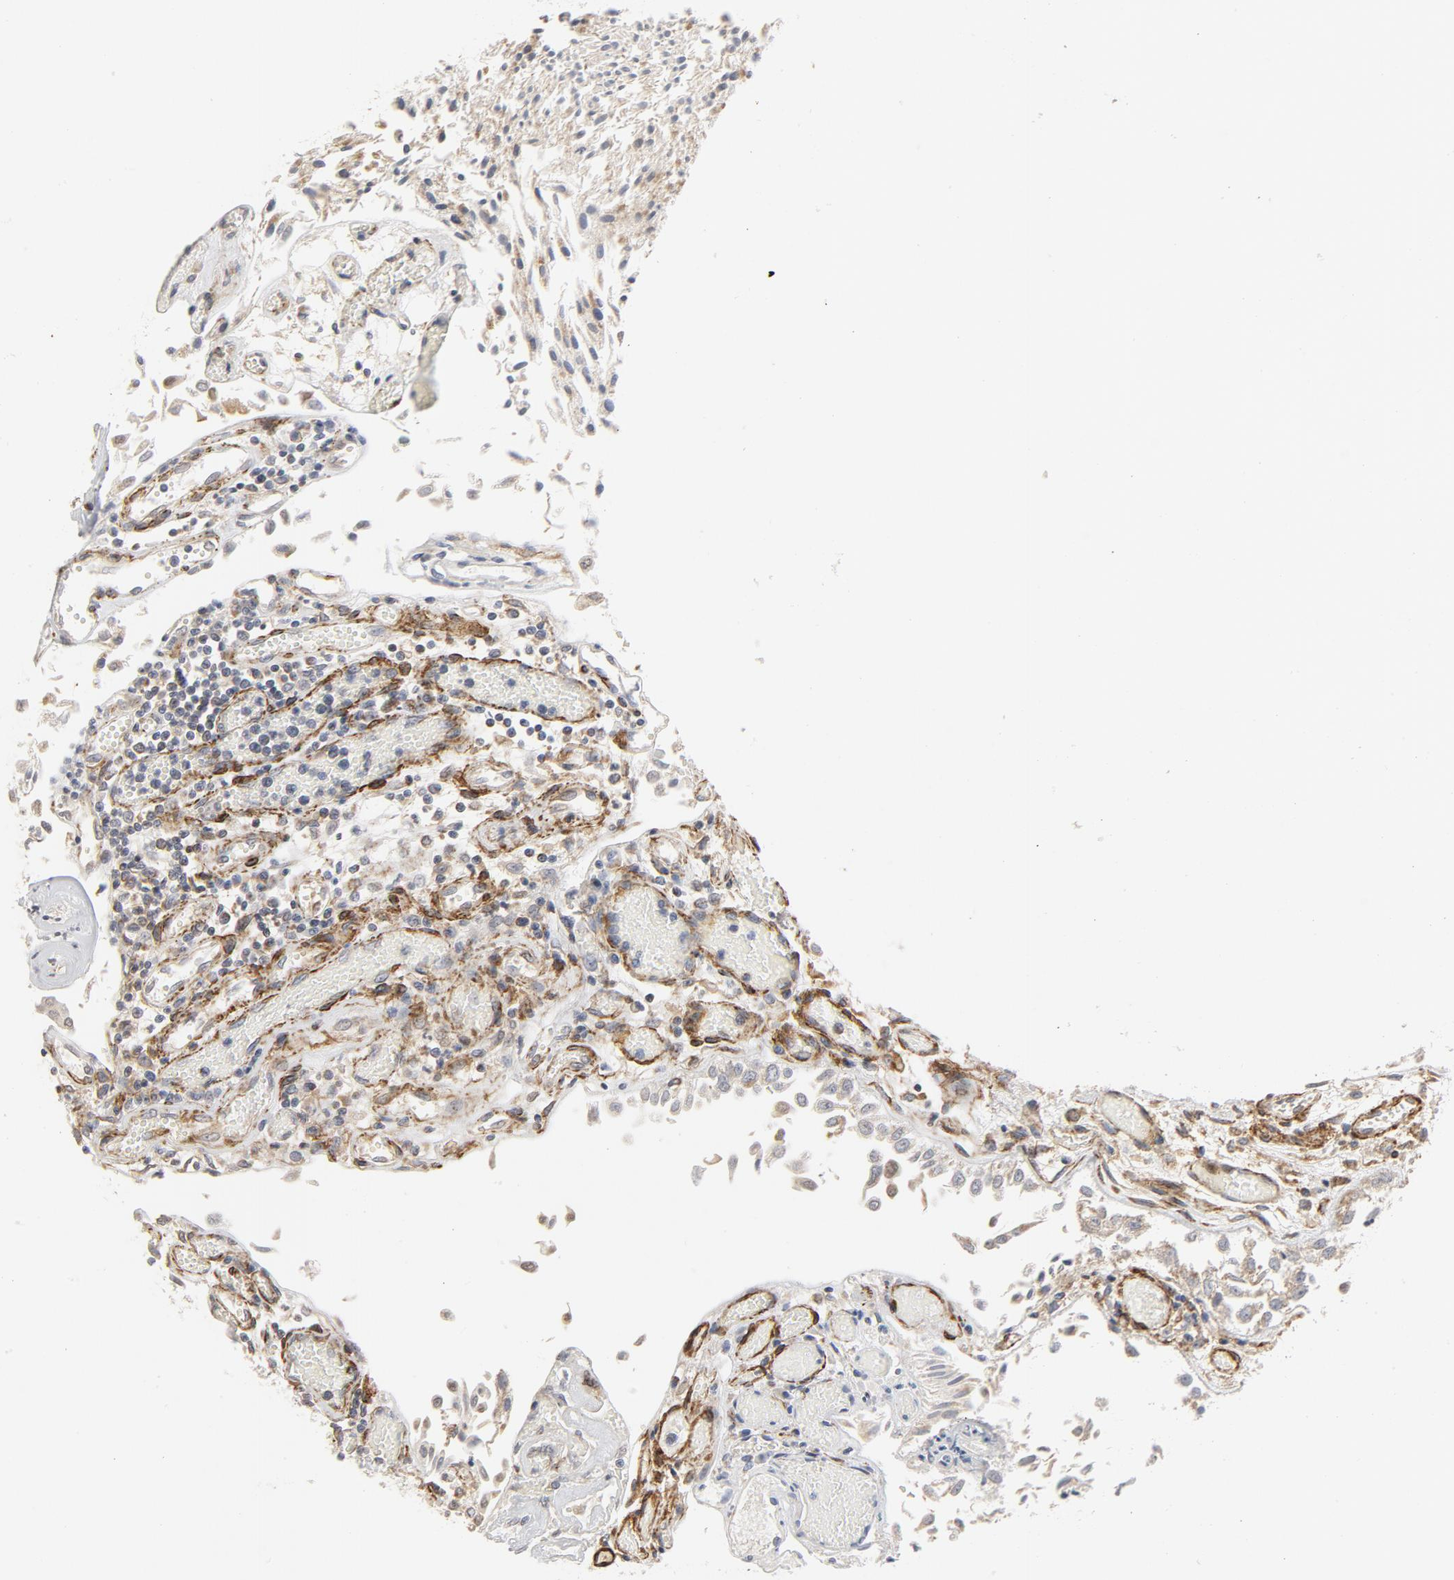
{"staining": {"intensity": "weak", "quantity": "<25%", "location": "cytoplasmic/membranous"}, "tissue": "urothelial cancer", "cell_type": "Tumor cells", "image_type": "cancer", "snomed": [{"axis": "morphology", "description": "Urothelial carcinoma, Low grade"}, {"axis": "topography", "description": "Urinary bladder"}], "caption": "The immunohistochemistry micrograph has no significant positivity in tumor cells of urothelial cancer tissue.", "gene": "GNG2", "patient": {"sex": "male", "age": 86}}